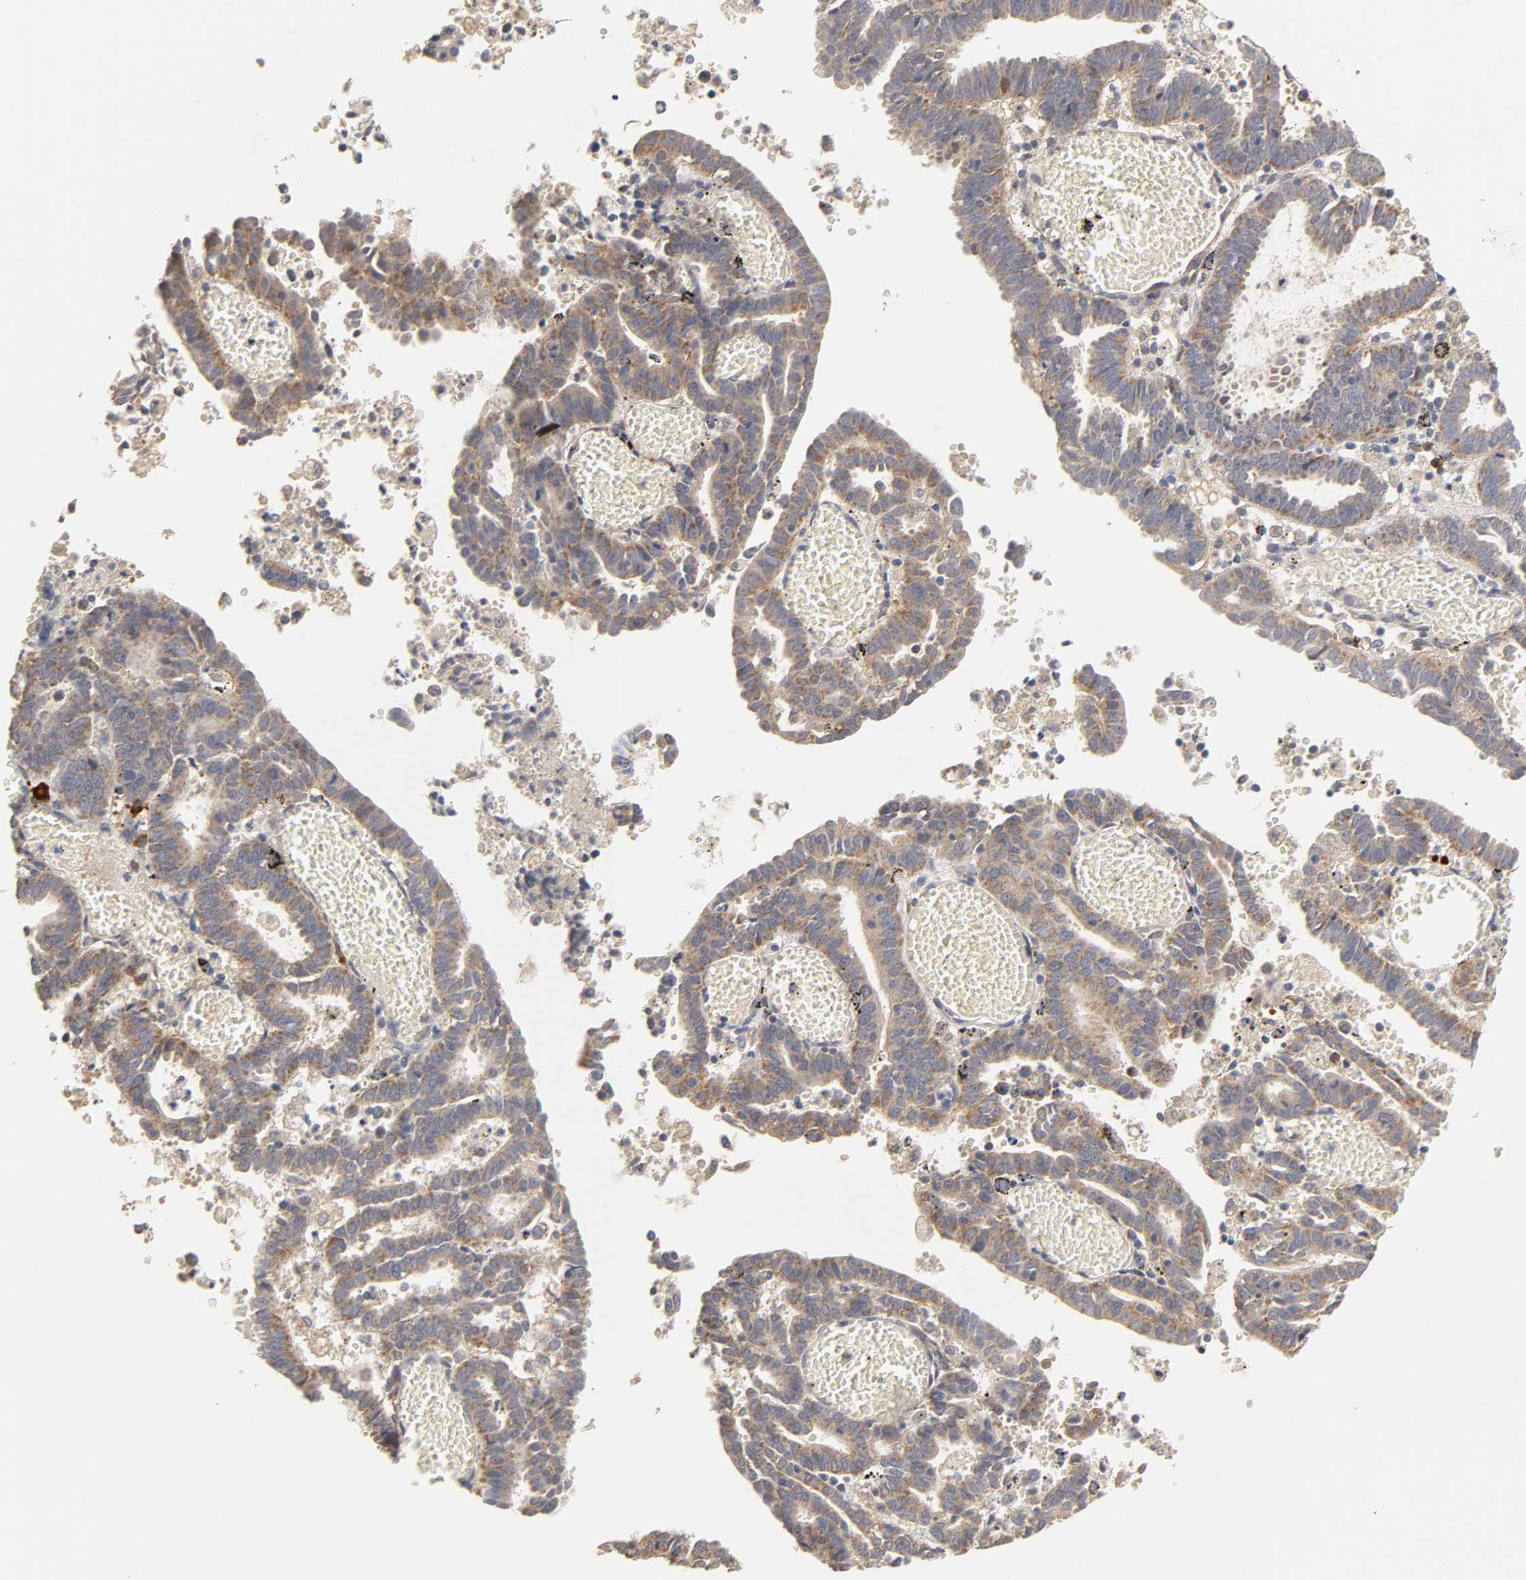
{"staining": {"intensity": "moderate", "quantity": ">75%", "location": "cytoplasmic/membranous"}, "tissue": "endometrial cancer", "cell_type": "Tumor cells", "image_type": "cancer", "snomed": [{"axis": "morphology", "description": "Adenocarcinoma, NOS"}, {"axis": "topography", "description": "Uterus"}], "caption": "The micrograph displays a brown stain indicating the presence of a protein in the cytoplasmic/membranous of tumor cells in endometrial adenocarcinoma.", "gene": "GSTZ1", "patient": {"sex": "female", "age": 83}}